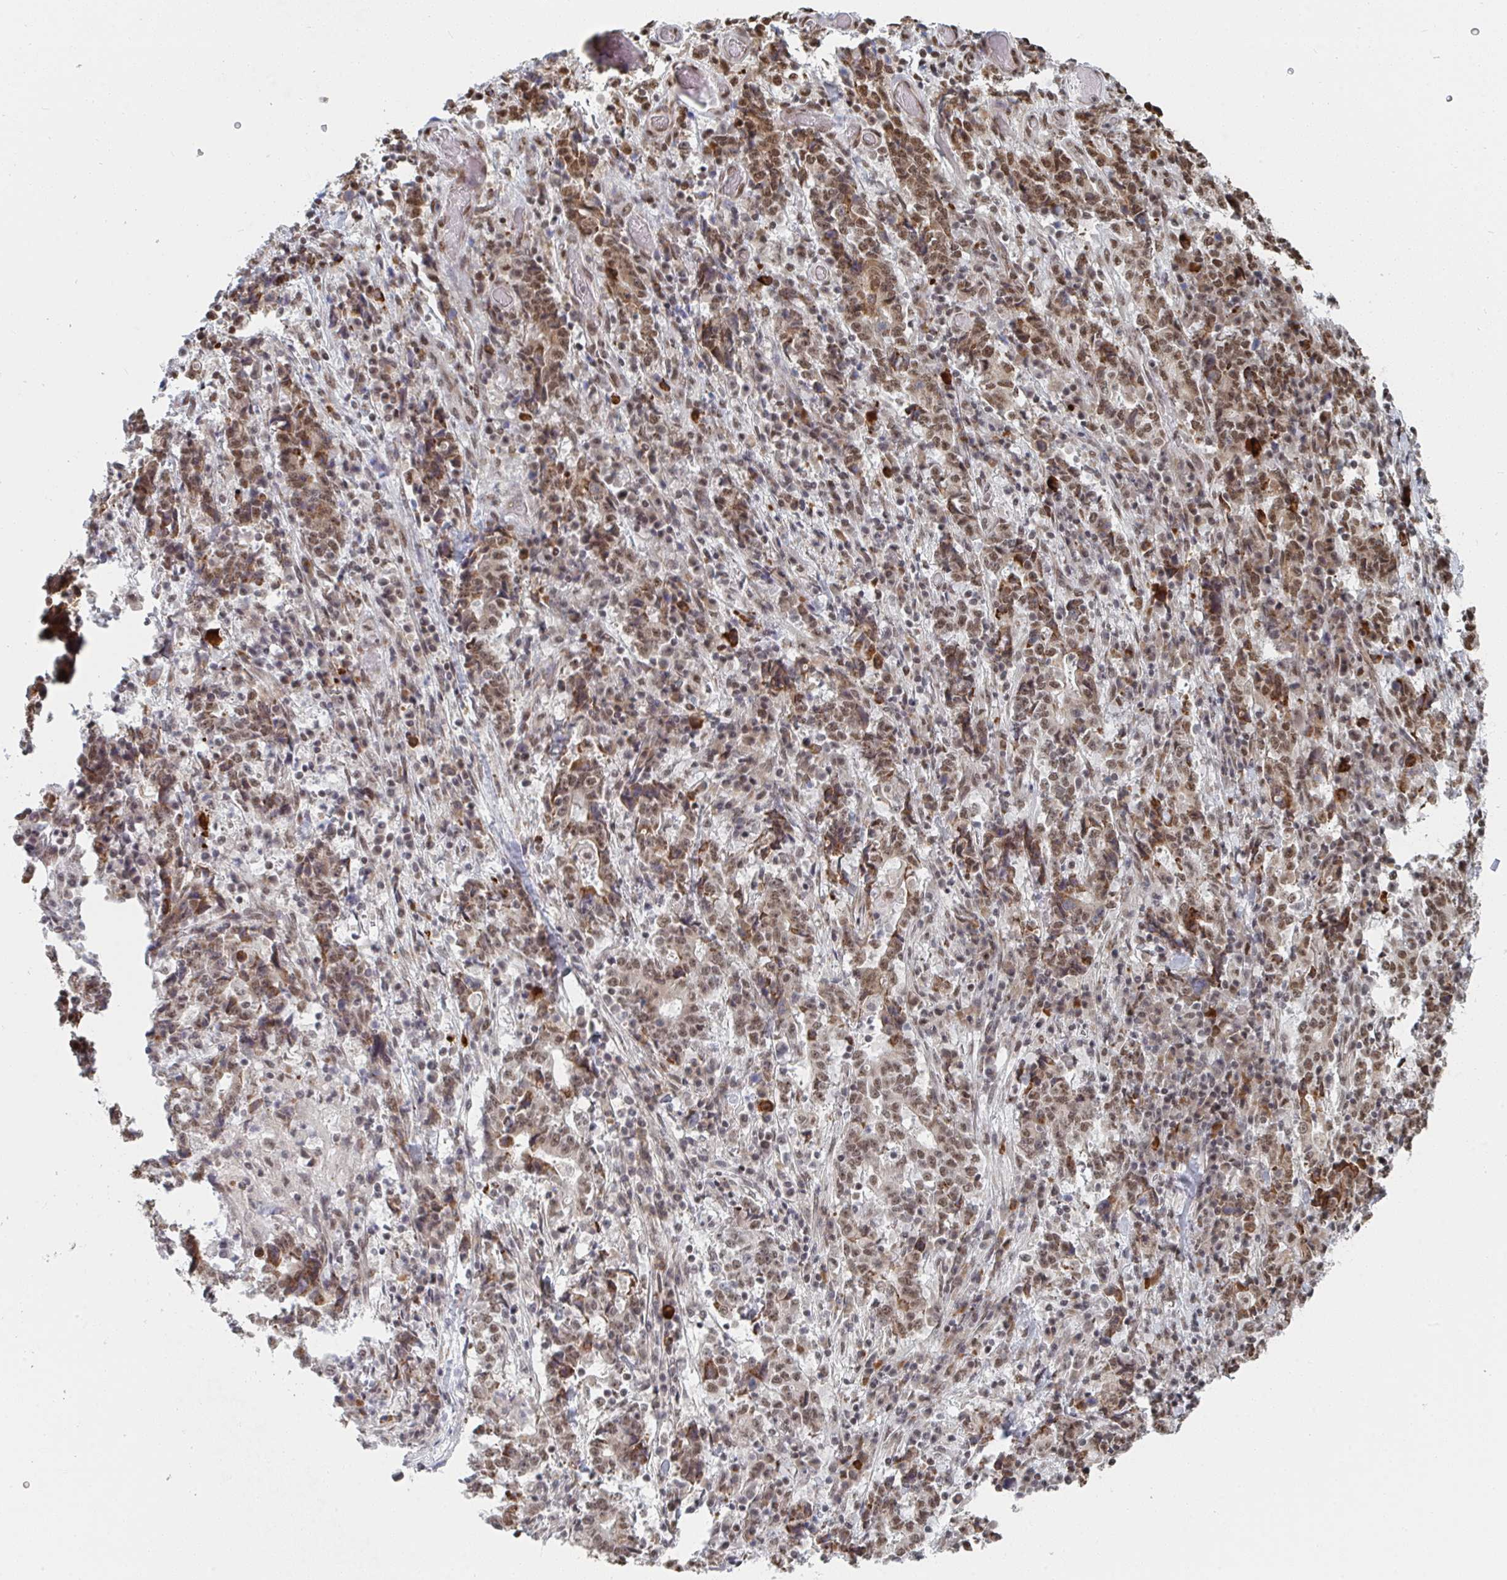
{"staining": {"intensity": "moderate", "quantity": ">75%", "location": "nuclear"}, "tissue": "stomach cancer", "cell_type": "Tumor cells", "image_type": "cancer", "snomed": [{"axis": "morphology", "description": "Normal tissue, NOS"}, {"axis": "morphology", "description": "Adenocarcinoma, NOS"}, {"axis": "topography", "description": "Stomach, upper"}, {"axis": "topography", "description": "Stomach"}], "caption": "Protein positivity by immunohistochemistry shows moderate nuclear staining in approximately >75% of tumor cells in stomach cancer. (brown staining indicates protein expression, while blue staining denotes nuclei).", "gene": "MBNL1", "patient": {"sex": "male", "age": 59}}